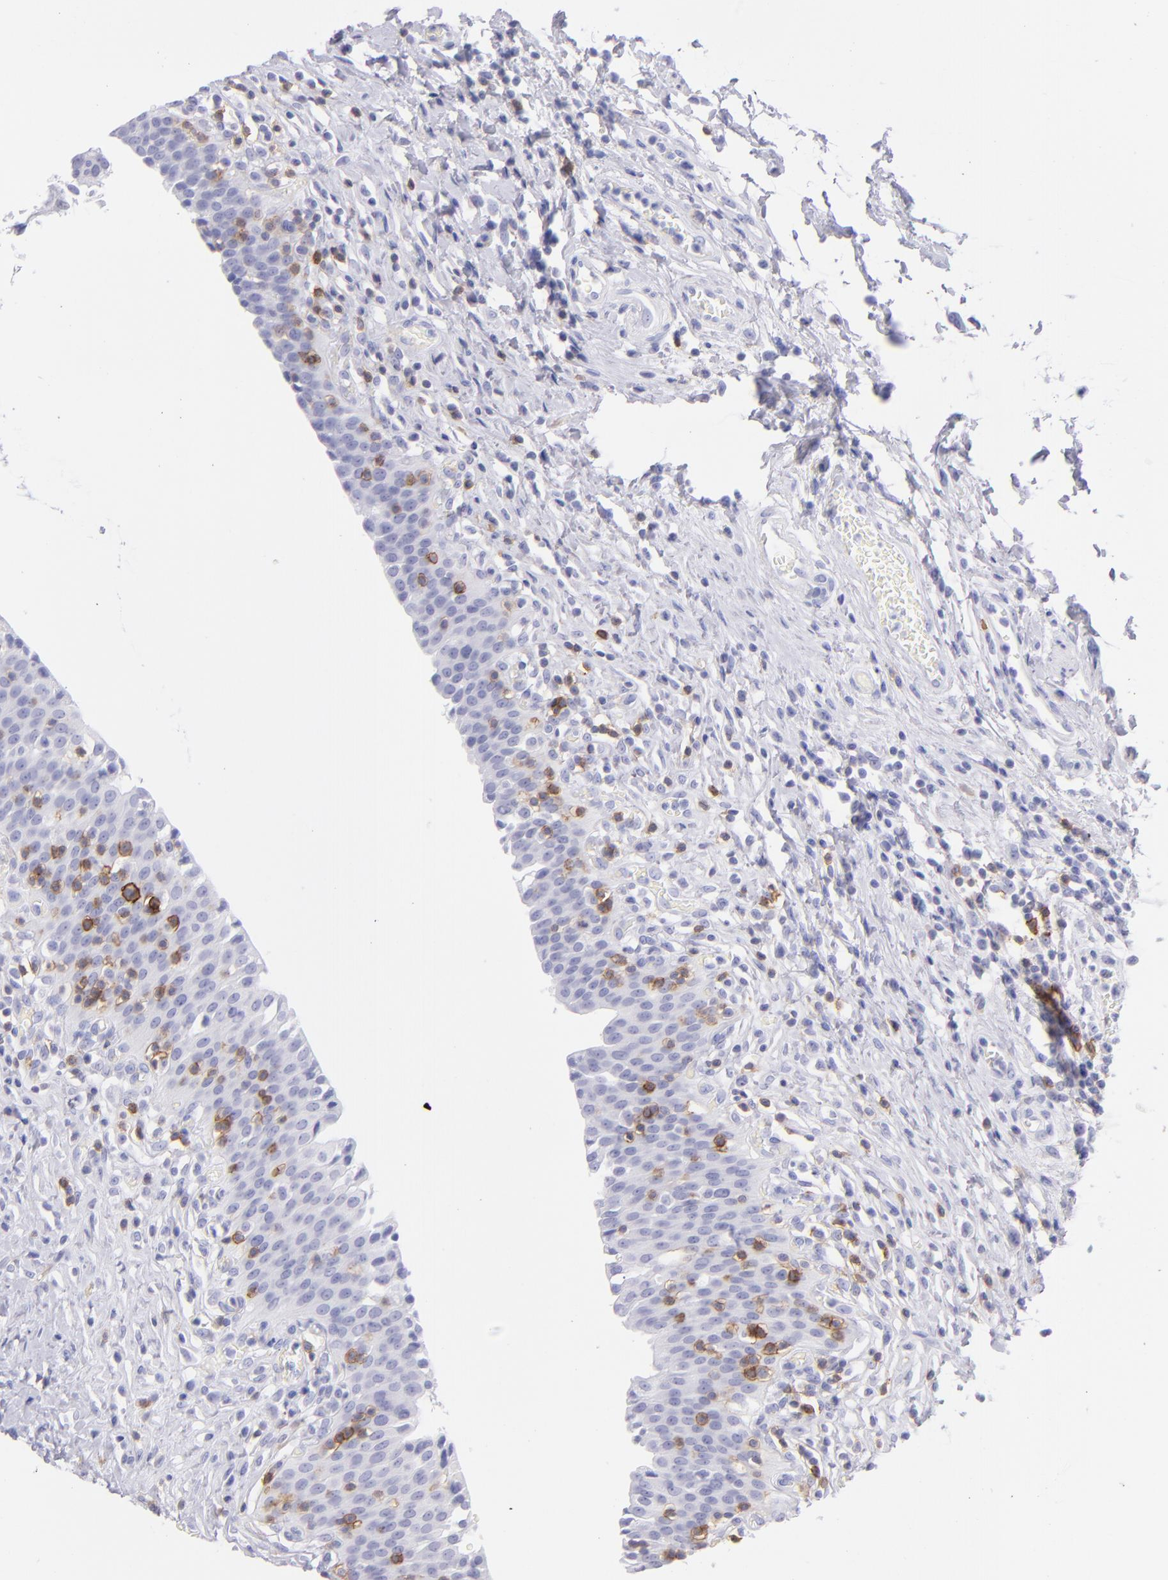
{"staining": {"intensity": "negative", "quantity": "none", "location": "none"}, "tissue": "urinary bladder", "cell_type": "Urothelial cells", "image_type": "normal", "snomed": [{"axis": "morphology", "description": "Normal tissue, NOS"}, {"axis": "topography", "description": "Urinary bladder"}], "caption": "The IHC photomicrograph has no significant staining in urothelial cells of urinary bladder. Nuclei are stained in blue.", "gene": "CD69", "patient": {"sex": "male", "age": 51}}